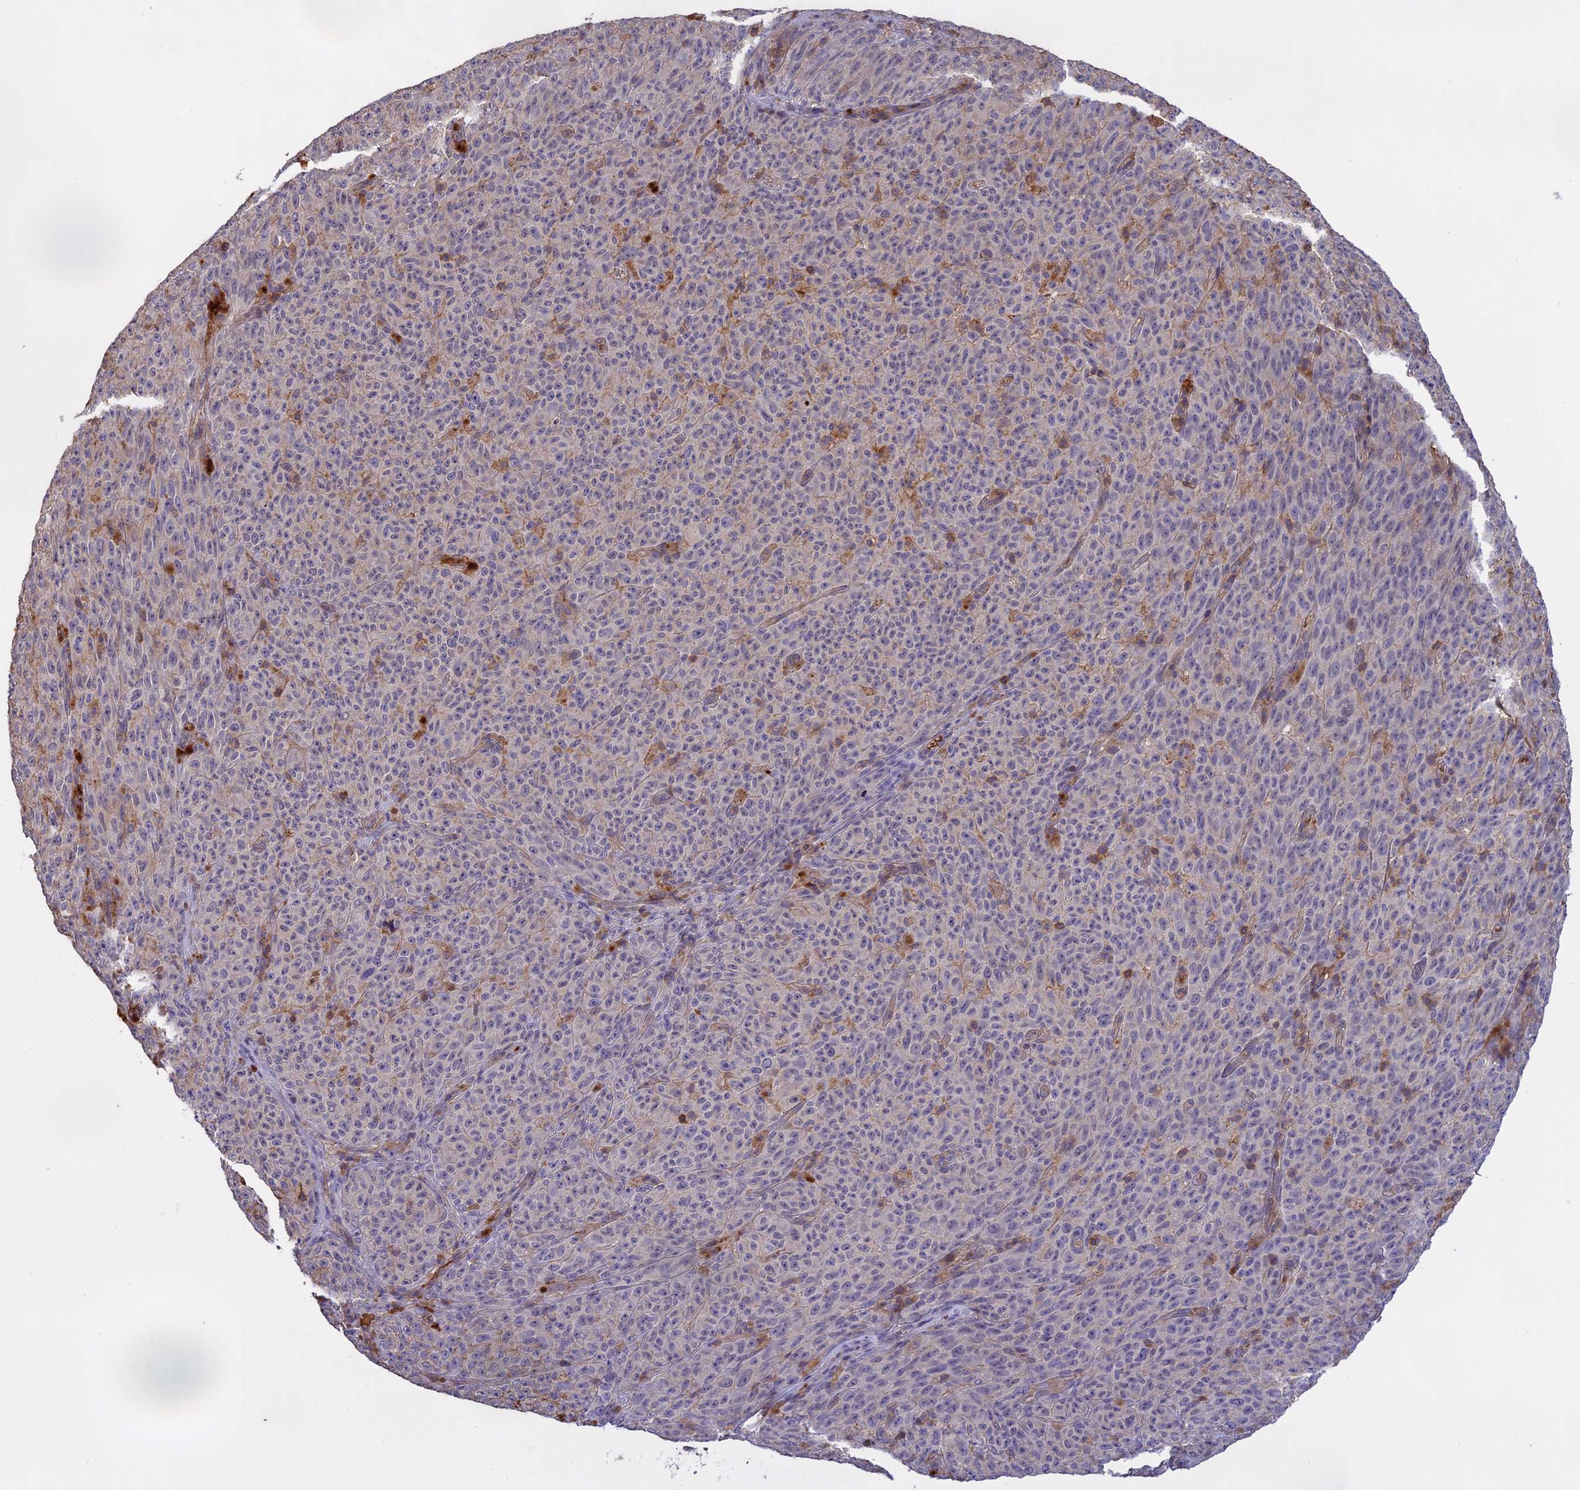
{"staining": {"intensity": "negative", "quantity": "none", "location": "none"}, "tissue": "melanoma", "cell_type": "Tumor cells", "image_type": "cancer", "snomed": [{"axis": "morphology", "description": "Malignant melanoma, NOS"}, {"axis": "topography", "description": "Skin"}], "caption": "The histopathology image reveals no significant positivity in tumor cells of melanoma. (Stains: DAB (3,3'-diaminobenzidine) immunohistochemistry with hematoxylin counter stain, Microscopy: brightfield microscopy at high magnification).", "gene": "CFAP119", "patient": {"sex": "female", "age": 82}}